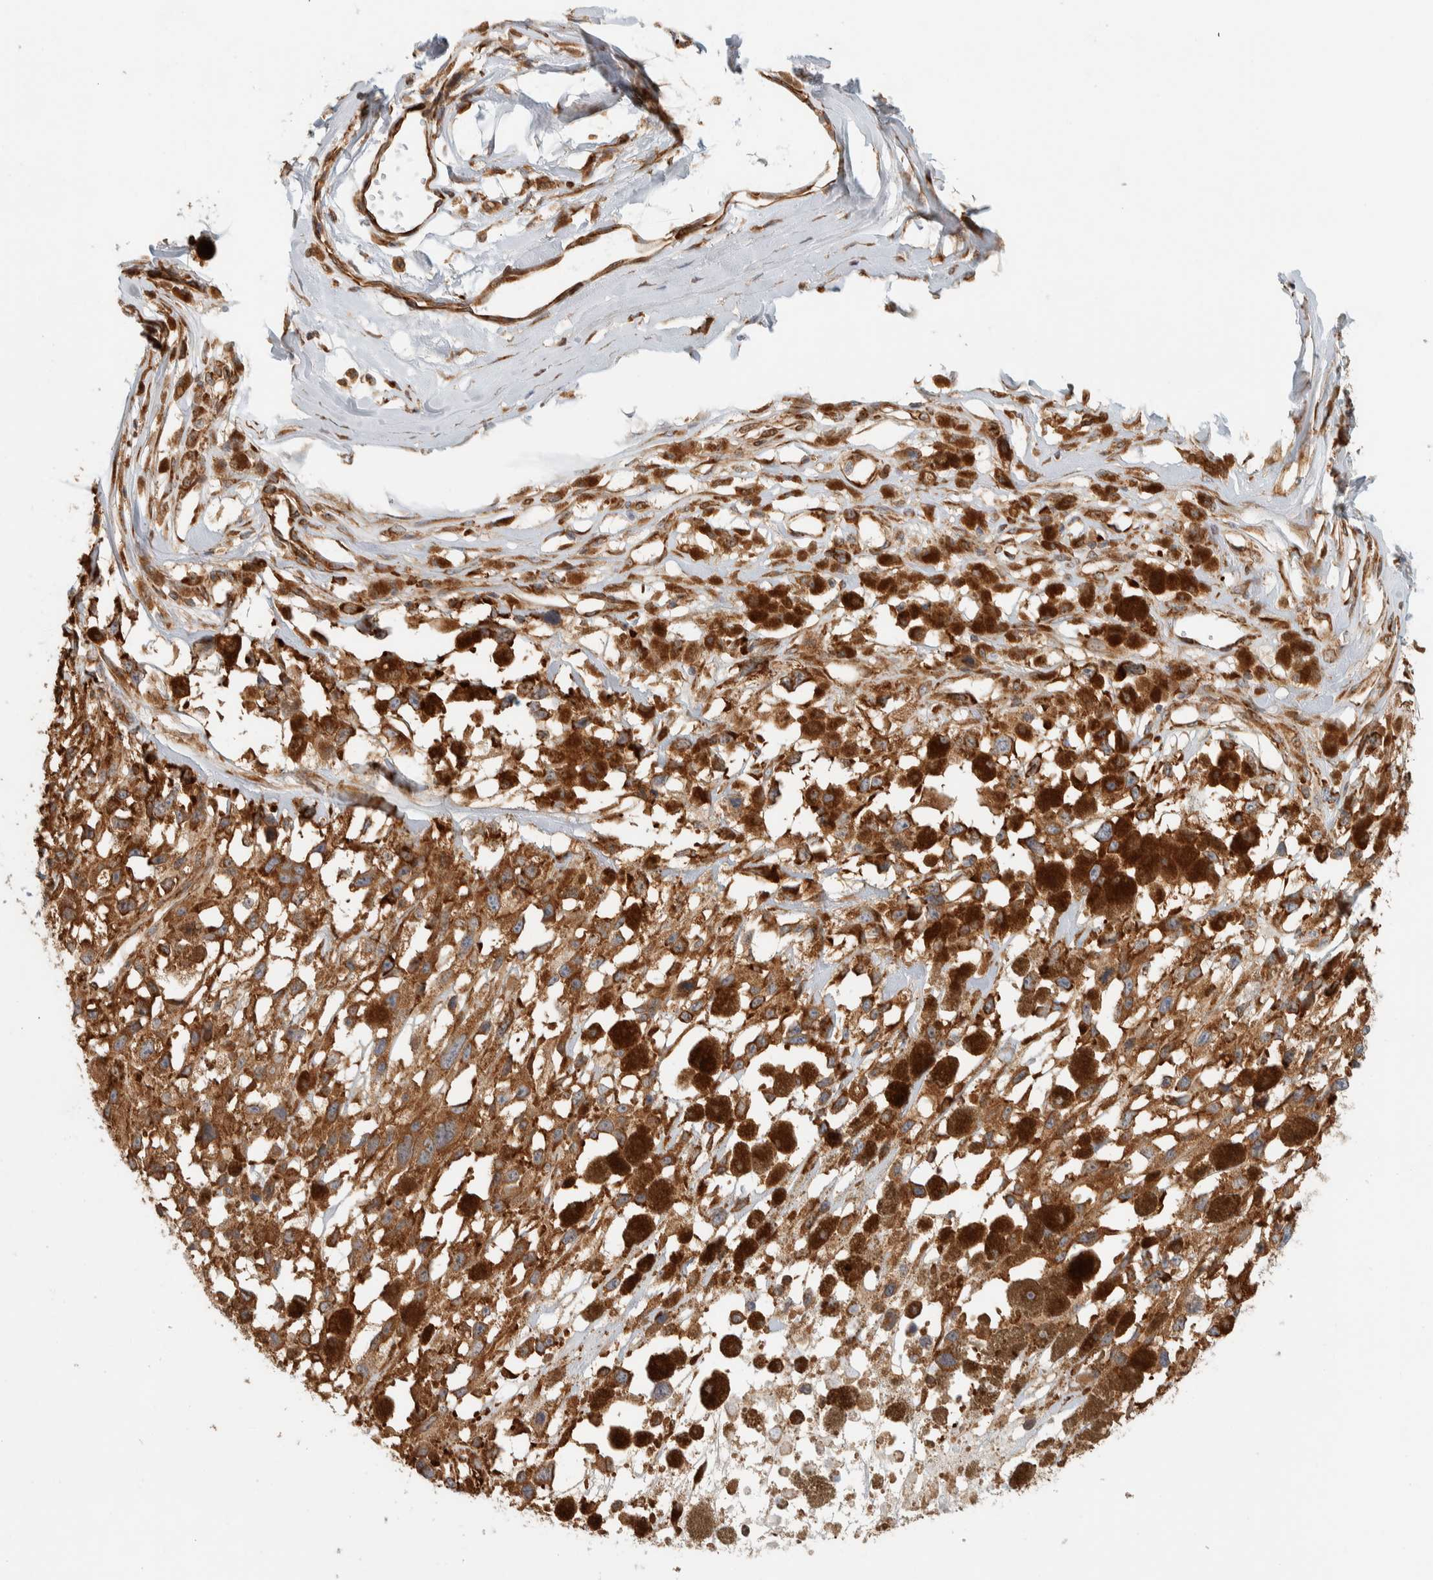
{"staining": {"intensity": "moderate", "quantity": ">75%", "location": "cytoplasmic/membranous"}, "tissue": "melanoma", "cell_type": "Tumor cells", "image_type": "cancer", "snomed": [{"axis": "morphology", "description": "Malignant melanoma, Metastatic site"}, {"axis": "topography", "description": "Lymph node"}], "caption": "IHC photomicrograph of neoplastic tissue: human malignant melanoma (metastatic site) stained using immunohistochemistry (IHC) displays medium levels of moderate protein expression localized specifically in the cytoplasmic/membranous of tumor cells, appearing as a cytoplasmic/membranous brown color.", "gene": "LLGL2", "patient": {"sex": "male", "age": 59}}